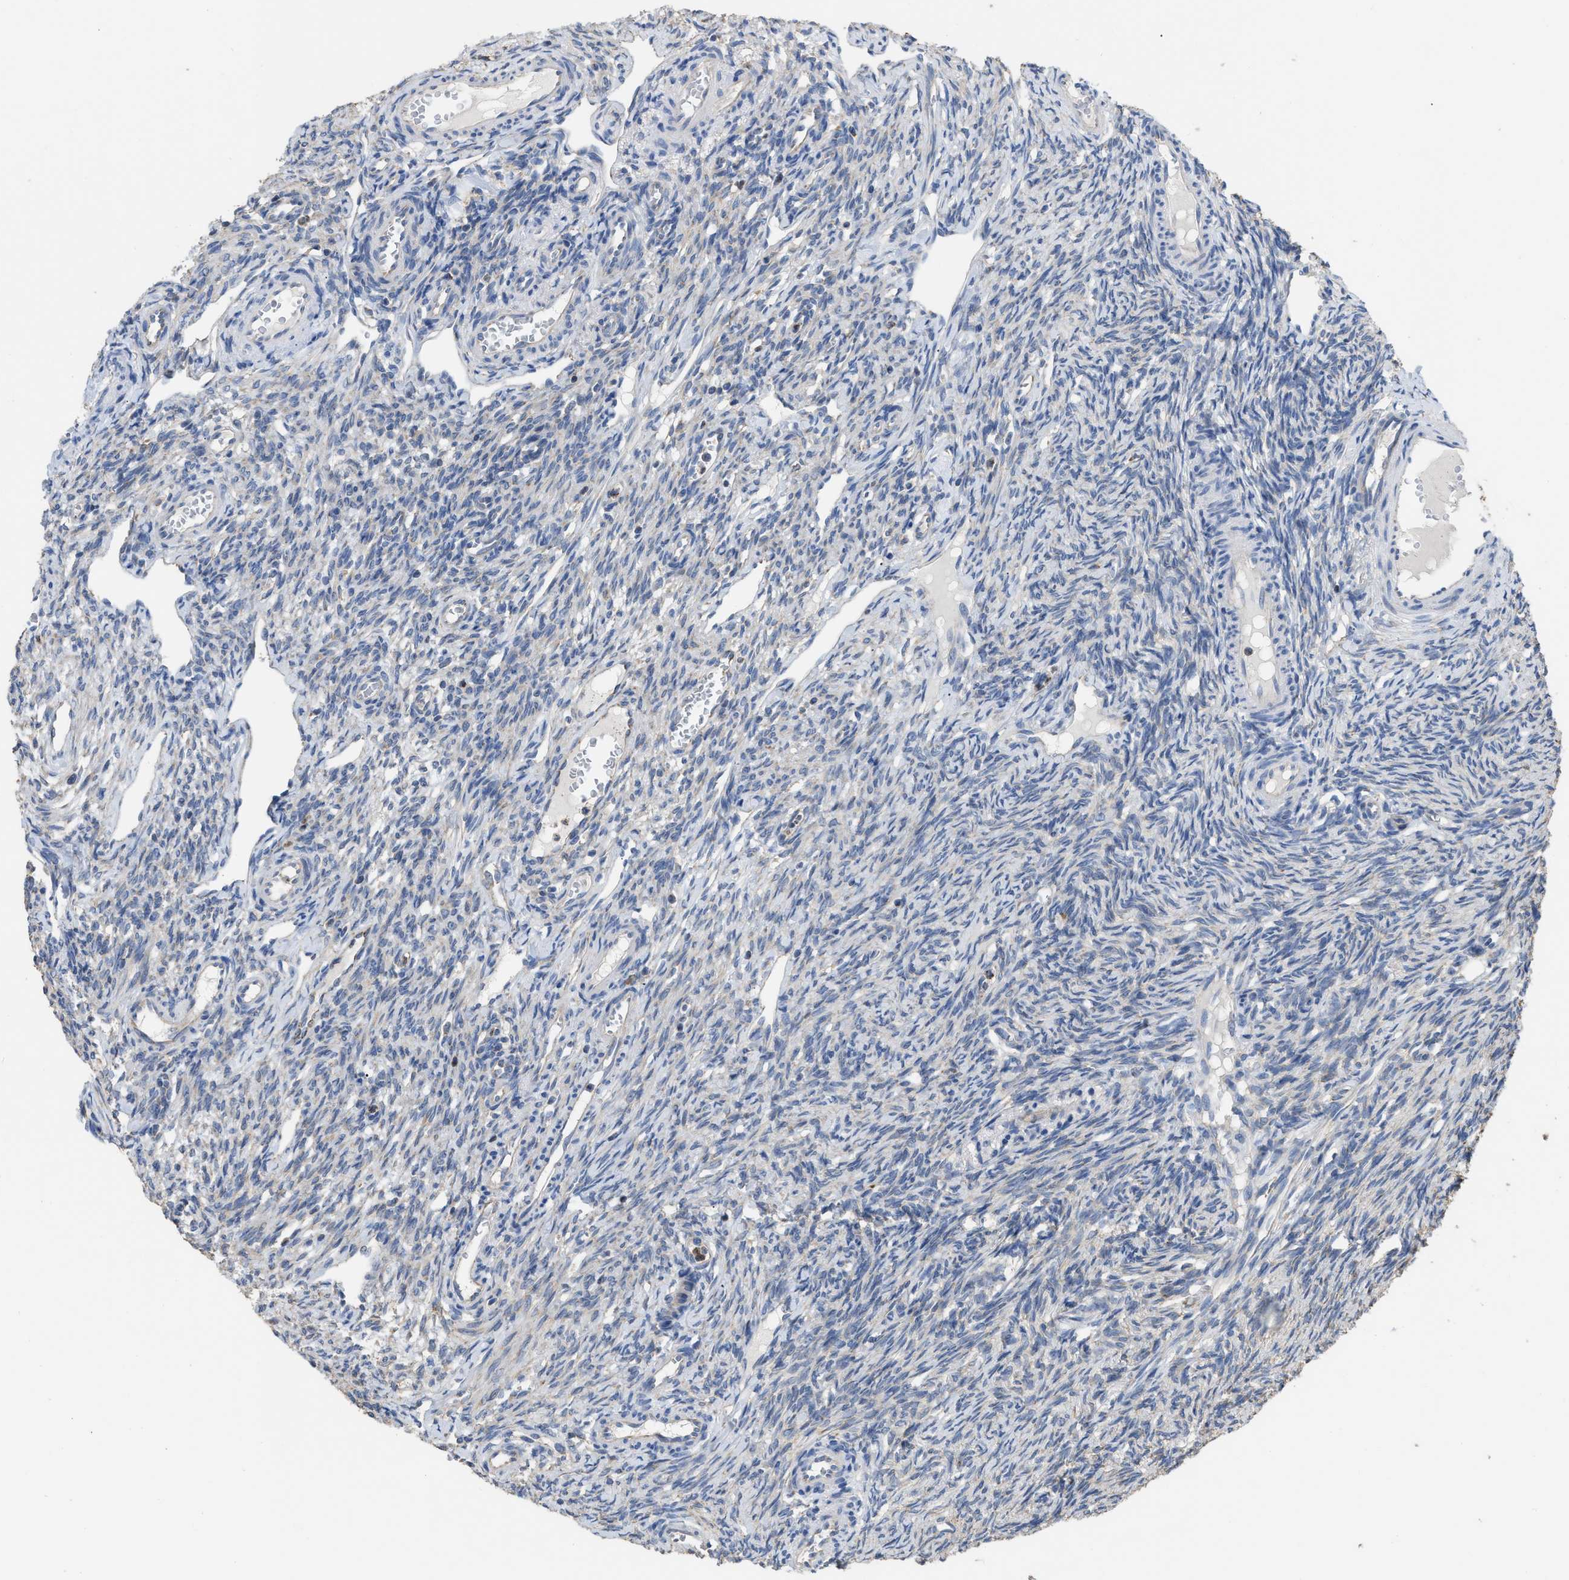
{"staining": {"intensity": "negative", "quantity": "none", "location": "none"}, "tissue": "ovary", "cell_type": "Follicle cells", "image_type": "normal", "snomed": [{"axis": "morphology", "description": "Normal tissue, NOS"}, {"axis": "topography", "description": "Ovary"}], "caption": "The immunohistochemistry histopathology image has no significant positivity in follicle cells of ovary. The staining was performed using DAB (3,3'-diaminobenzidine) to visualize the protein expression in brown, while the nuclei were stained in blue with hematoxylin (Magnification: 20x).", "gene": "AK2", "patient": {"sex": "female", "age": 33}}